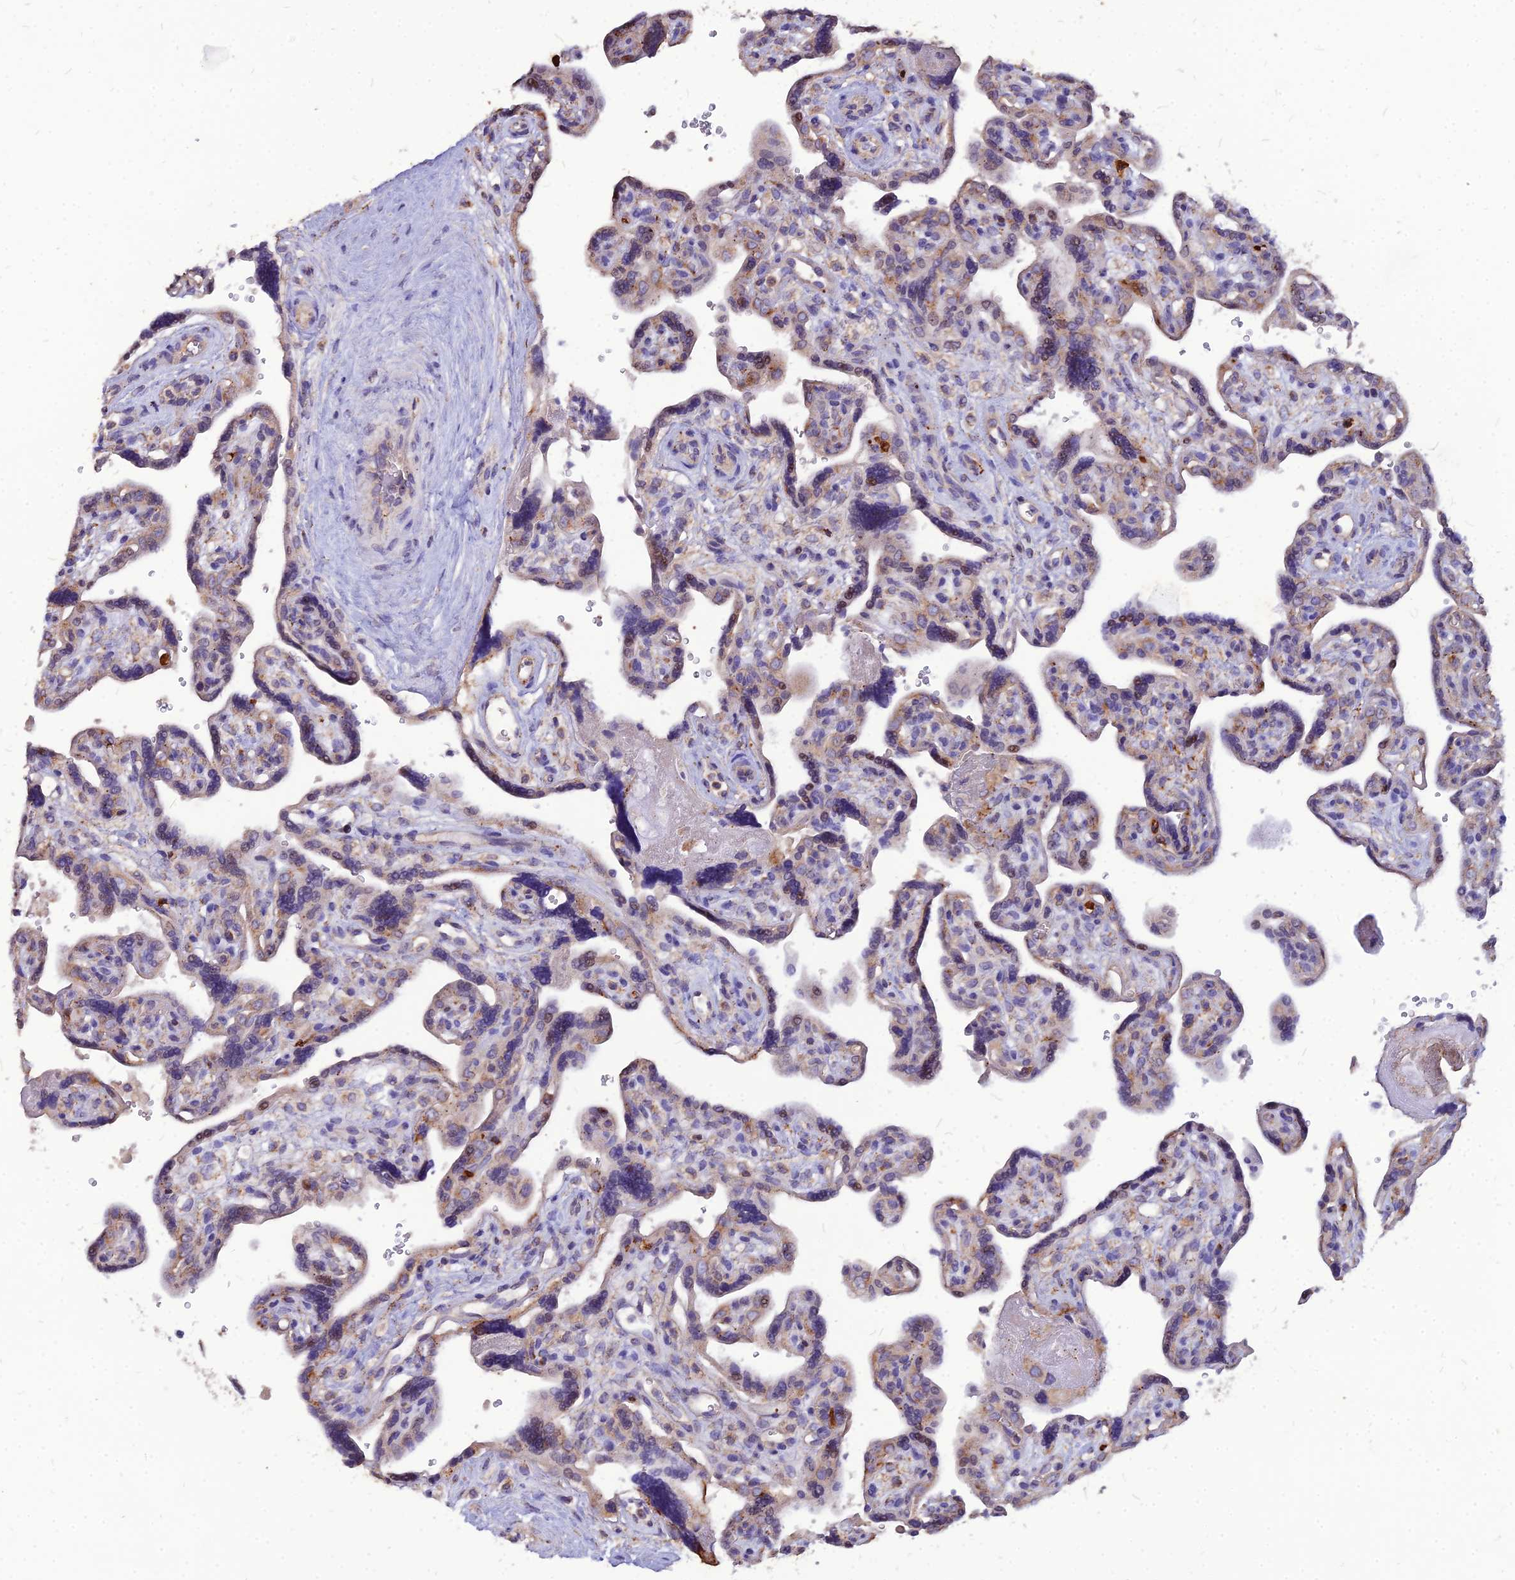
{"staining": {"intensity": "weak", "quantity": "25%-75%", "location": "cytoplasmic/membranous"}, "tissue": "placenta", "cell_type": "Trophoblastic cells", "image_type": "normal", "snomed": [{"axis": "morphology", "description": "Normal tissue, NOS"}, {"axis": "topography", "description": "Placenta"}], "caption": "Brown immunohistochemical staining in normal human placenta demonstrates weak cytoplasmic/membranous expression in approximately 25%-75% of trophoblastic cells. Nuclei are stained in blue.", "gene": "PCED1B", "patient": {"sex": "female", "age": 39}}